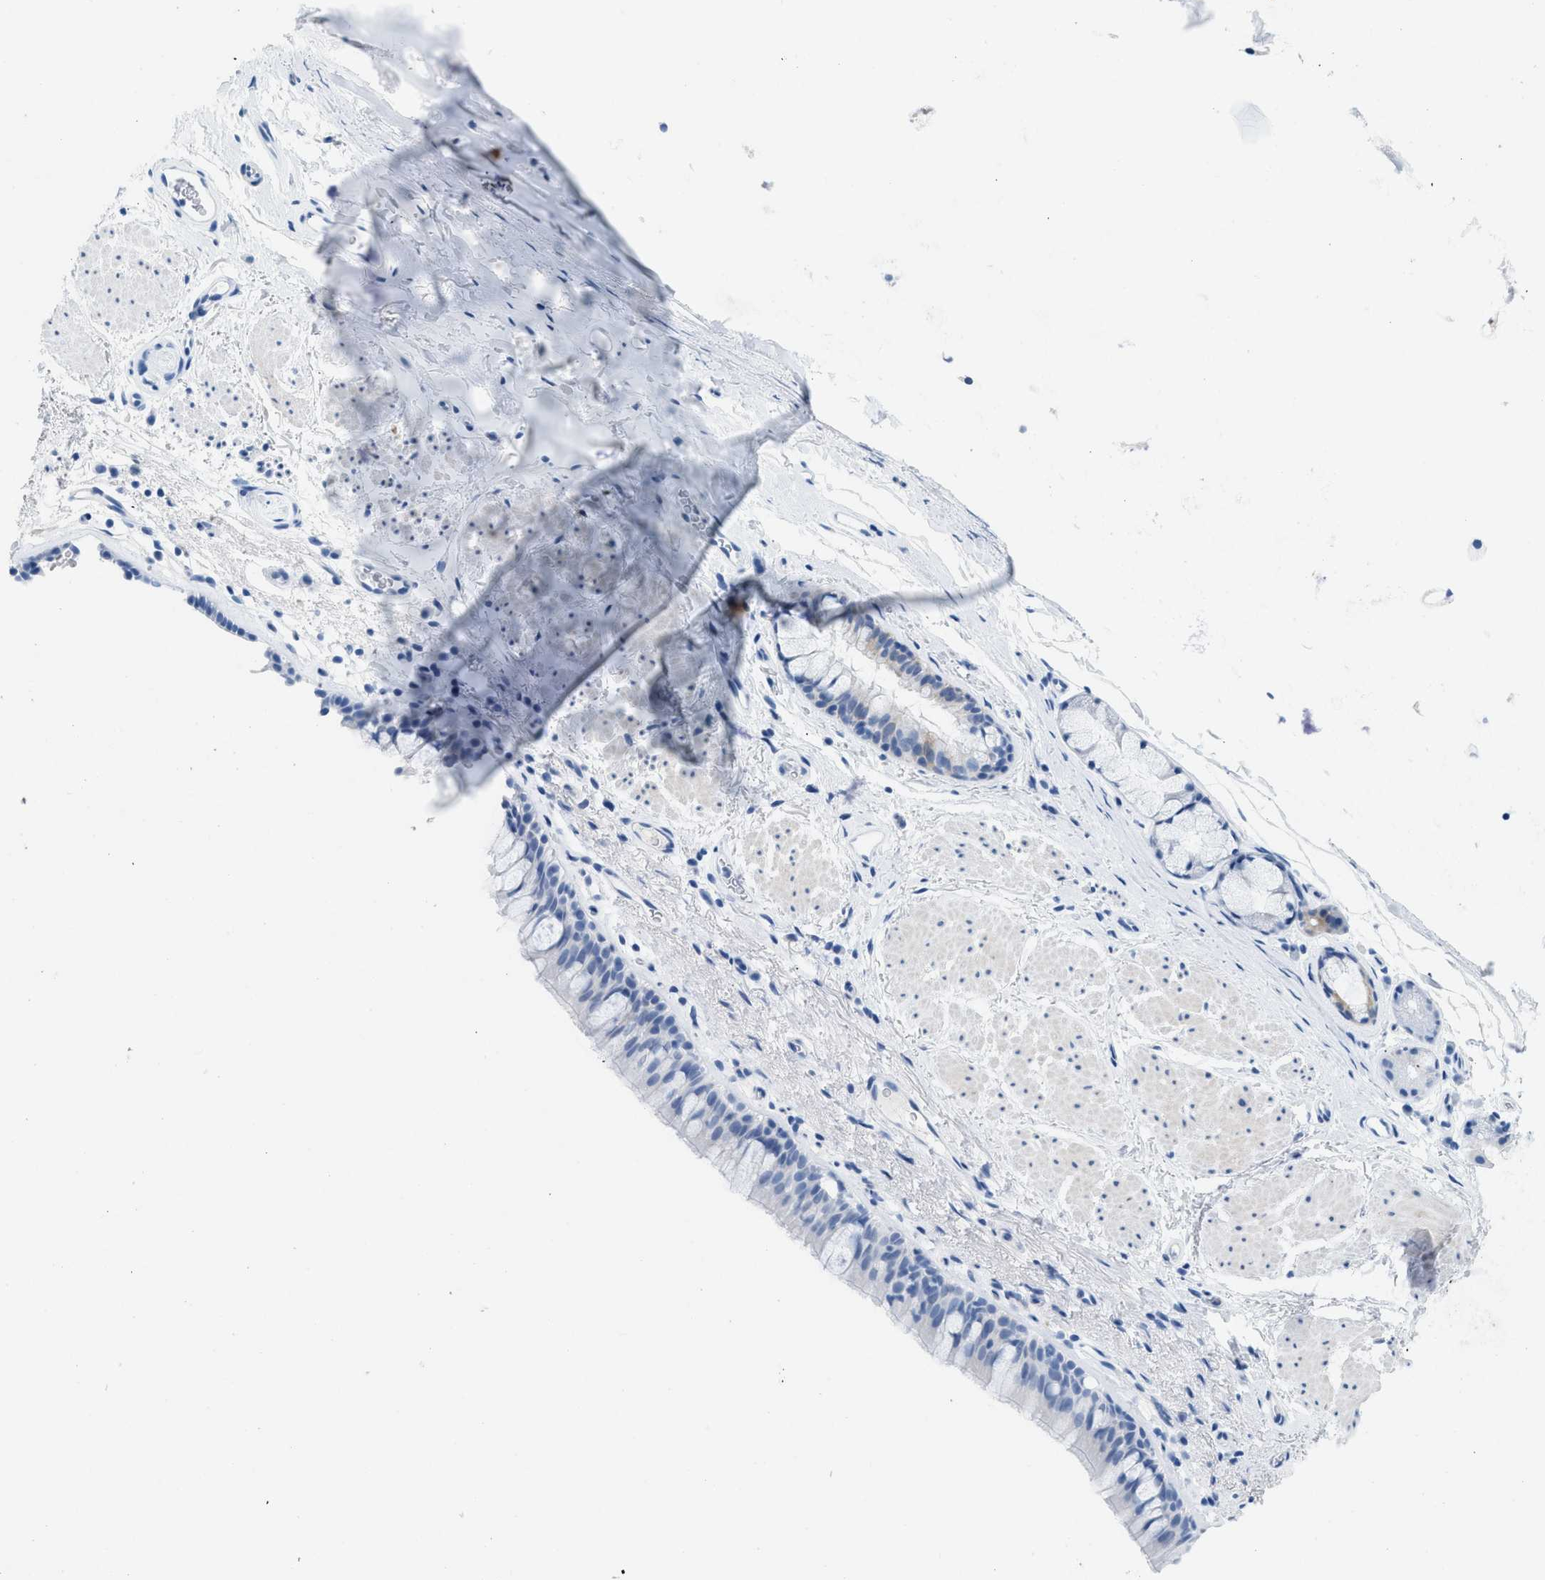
{"staining": {"intensity": "negative", "quantity": "none", "location": "none"}, "tissue": "bronchus", "cell_type": "Respiratory epithelial cells", "image_type": "normal", "snomed": [{"axis": "morphology", "description": "Normal tissue, NOS"}, {"axis": "topography", "description": "Cartilage tissue"}, {"axis": "topography", "description": "Bronchus"}], "caption": "Immunohistochemistry (IHC) histopathology image of normal bronchus stained for a protein (brown), which reveals no positivity in respiratory epithelial cells. The staining is performed using DAB (3,3'-diaminobenzidine) brown chromogen with nuclei counter-stained in using hematoxylin.", "gene": "HHATL", "patient": {"sex": "female", "age": 53}}